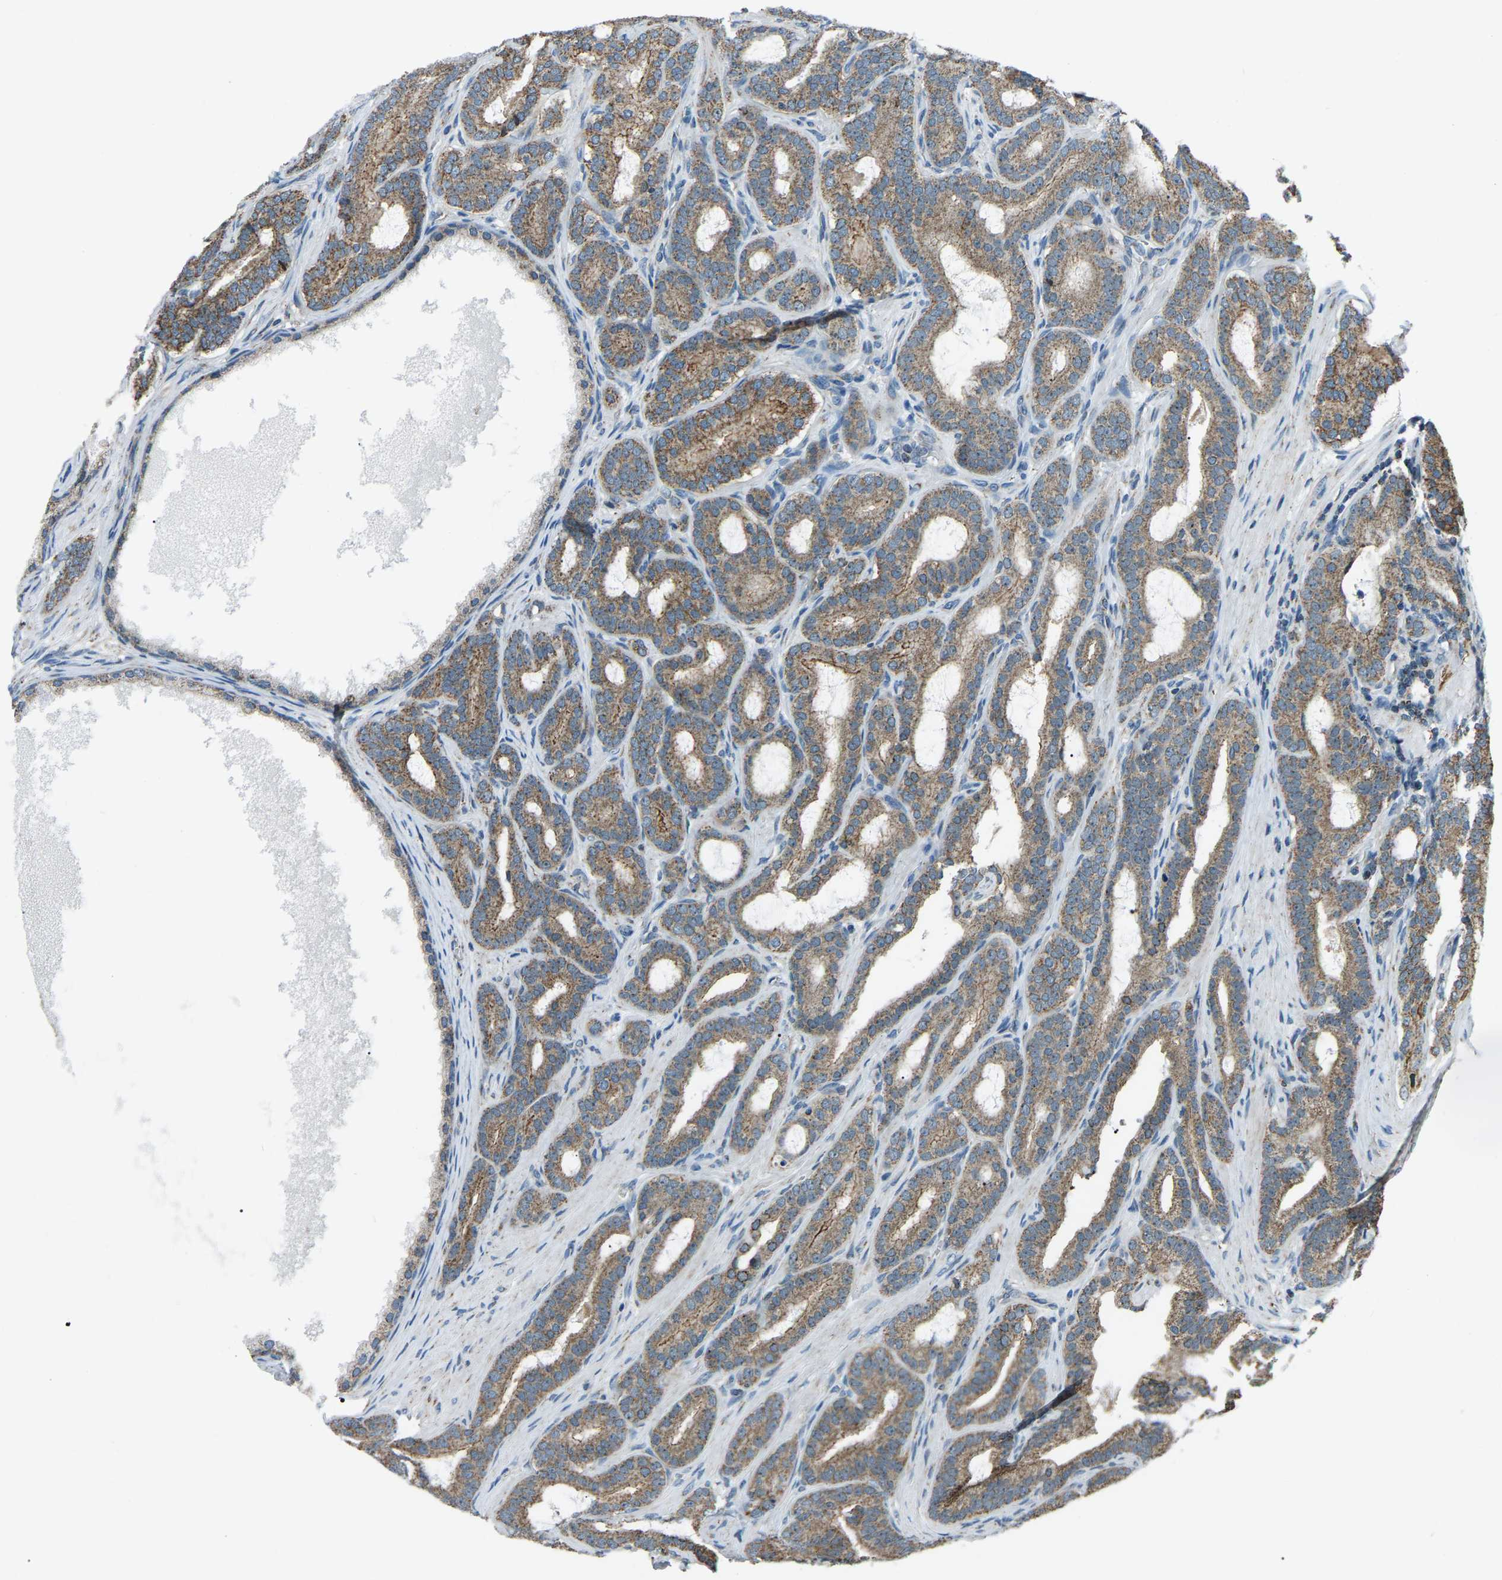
{"staining": {"intensity": "moderate", "quantity": ">75%", "location": "cytoplasmic/membranous"}, "tissue": "prostate cancer", "cell_type": "Tumor cells", "image_type": "cancer", "snomed": [{"axis": "morphology", "description": "Adenocarcinoma, High grade"}, {"axis": "topography", "description": "Prostate"}], "caption": "Prostate cancer (adenocarcinoma (high-grade)) was stained to show a protein in brown. There is medium levels of moderate cytoplasmic/membranous expression in approximately >75% of tumor cells.", "gene": "RBM33", "patient": {"sex": "male", "age": 60}}